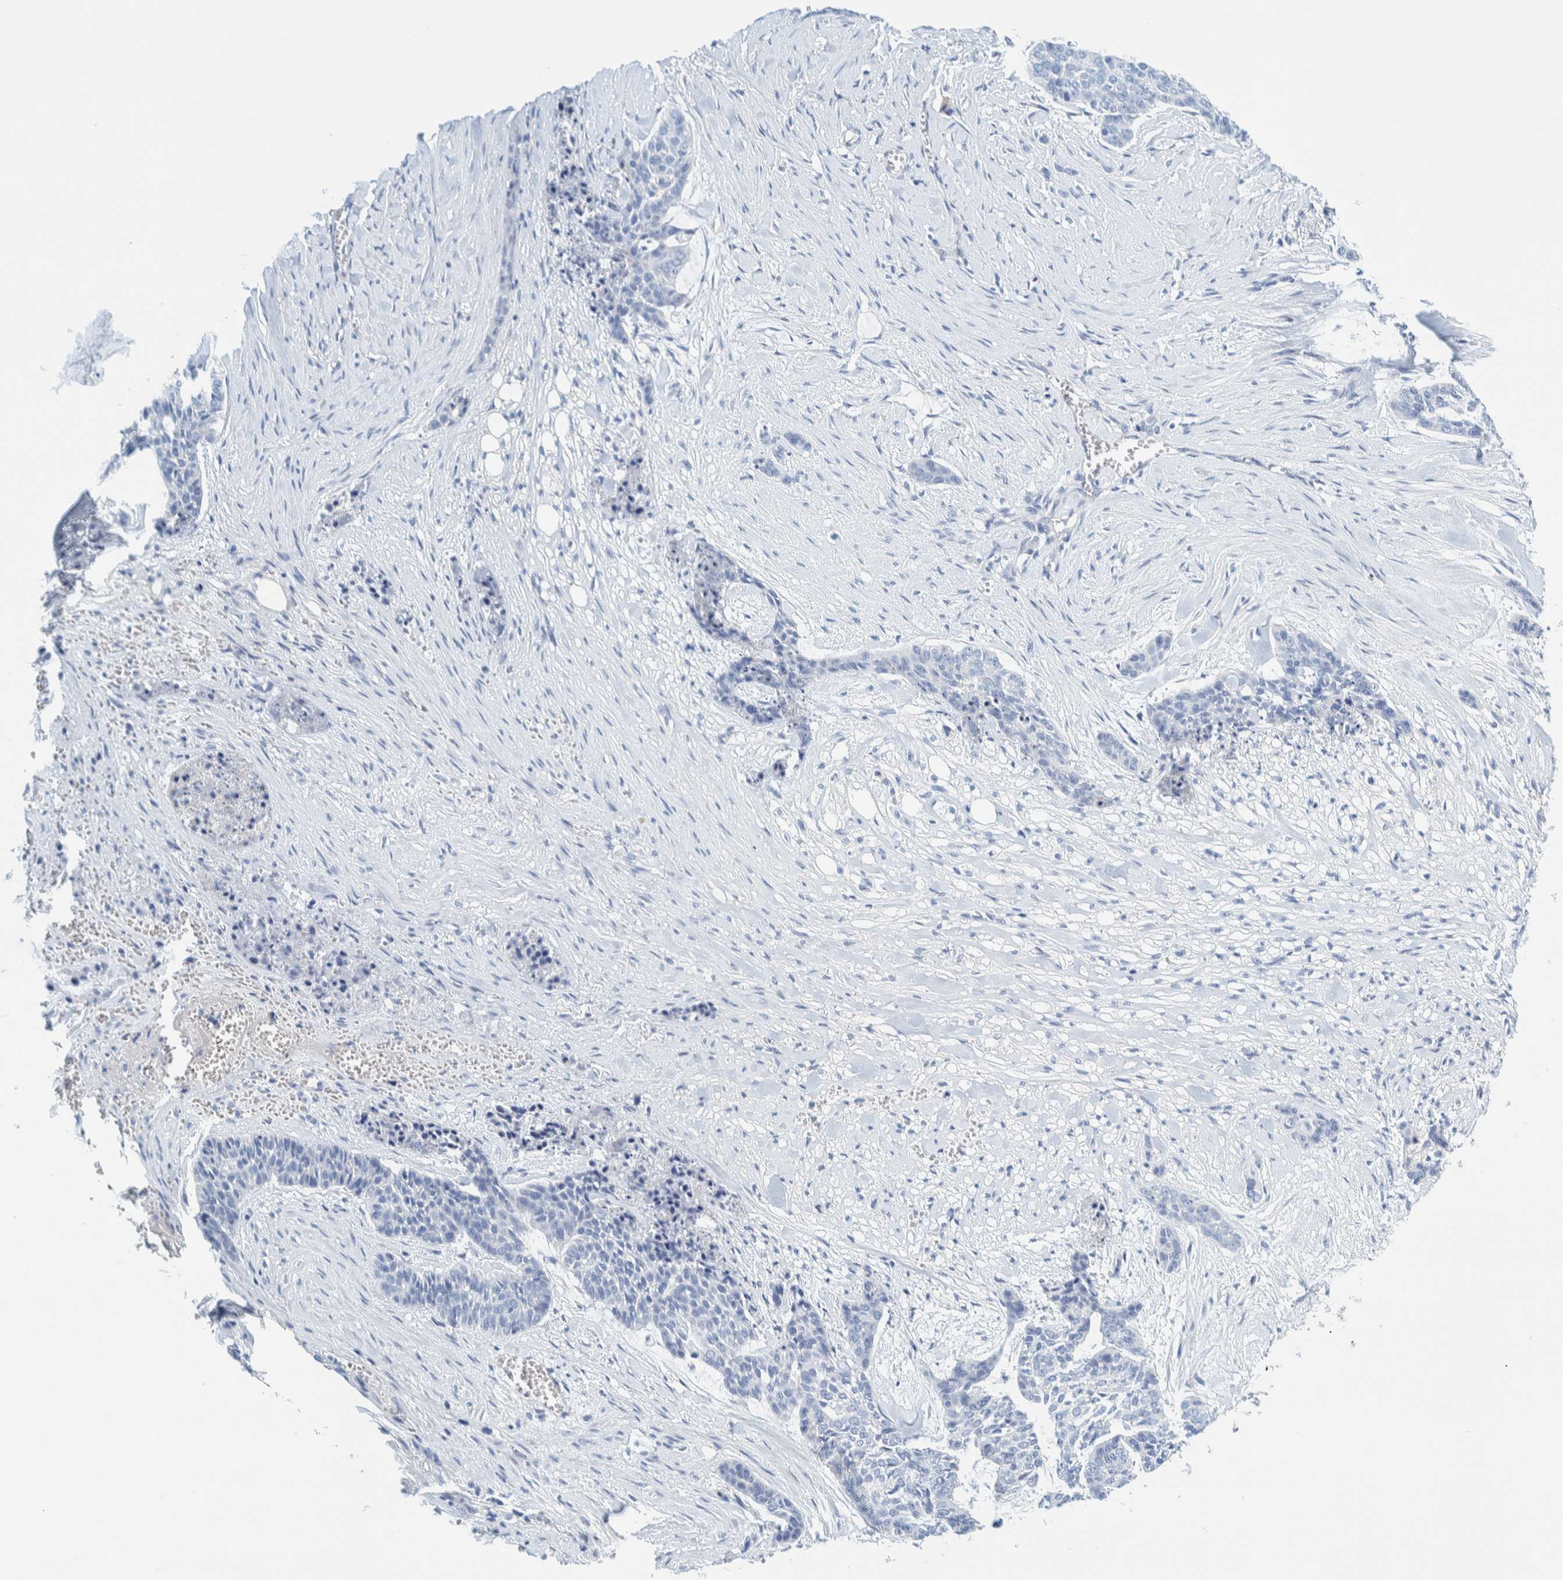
{"staining": {"intensity": "negative", "quantity": "none", "location": "none"}, "tissue": "skin cancer", "cell_type": "Tumor cells", "image_type": "cancer", "snomed": [{"axis": "morphology", "description": "Basal cell carcinoma"}, {"axis": "topography", "description": "Skin"}], "caption": "Protein analysis of skin cancer (basal cell carcinoma) exhibits no significant positivity in tumor cells. The staining was performed using DAB (3,3'-diaminobenzidine) to visualize the protein expression in brown, while the nuclei were stained in blue with hematoxylin (Magnification: 20x).", "gene": "MOG", "patient": {"sex": "female", "age": 64}}